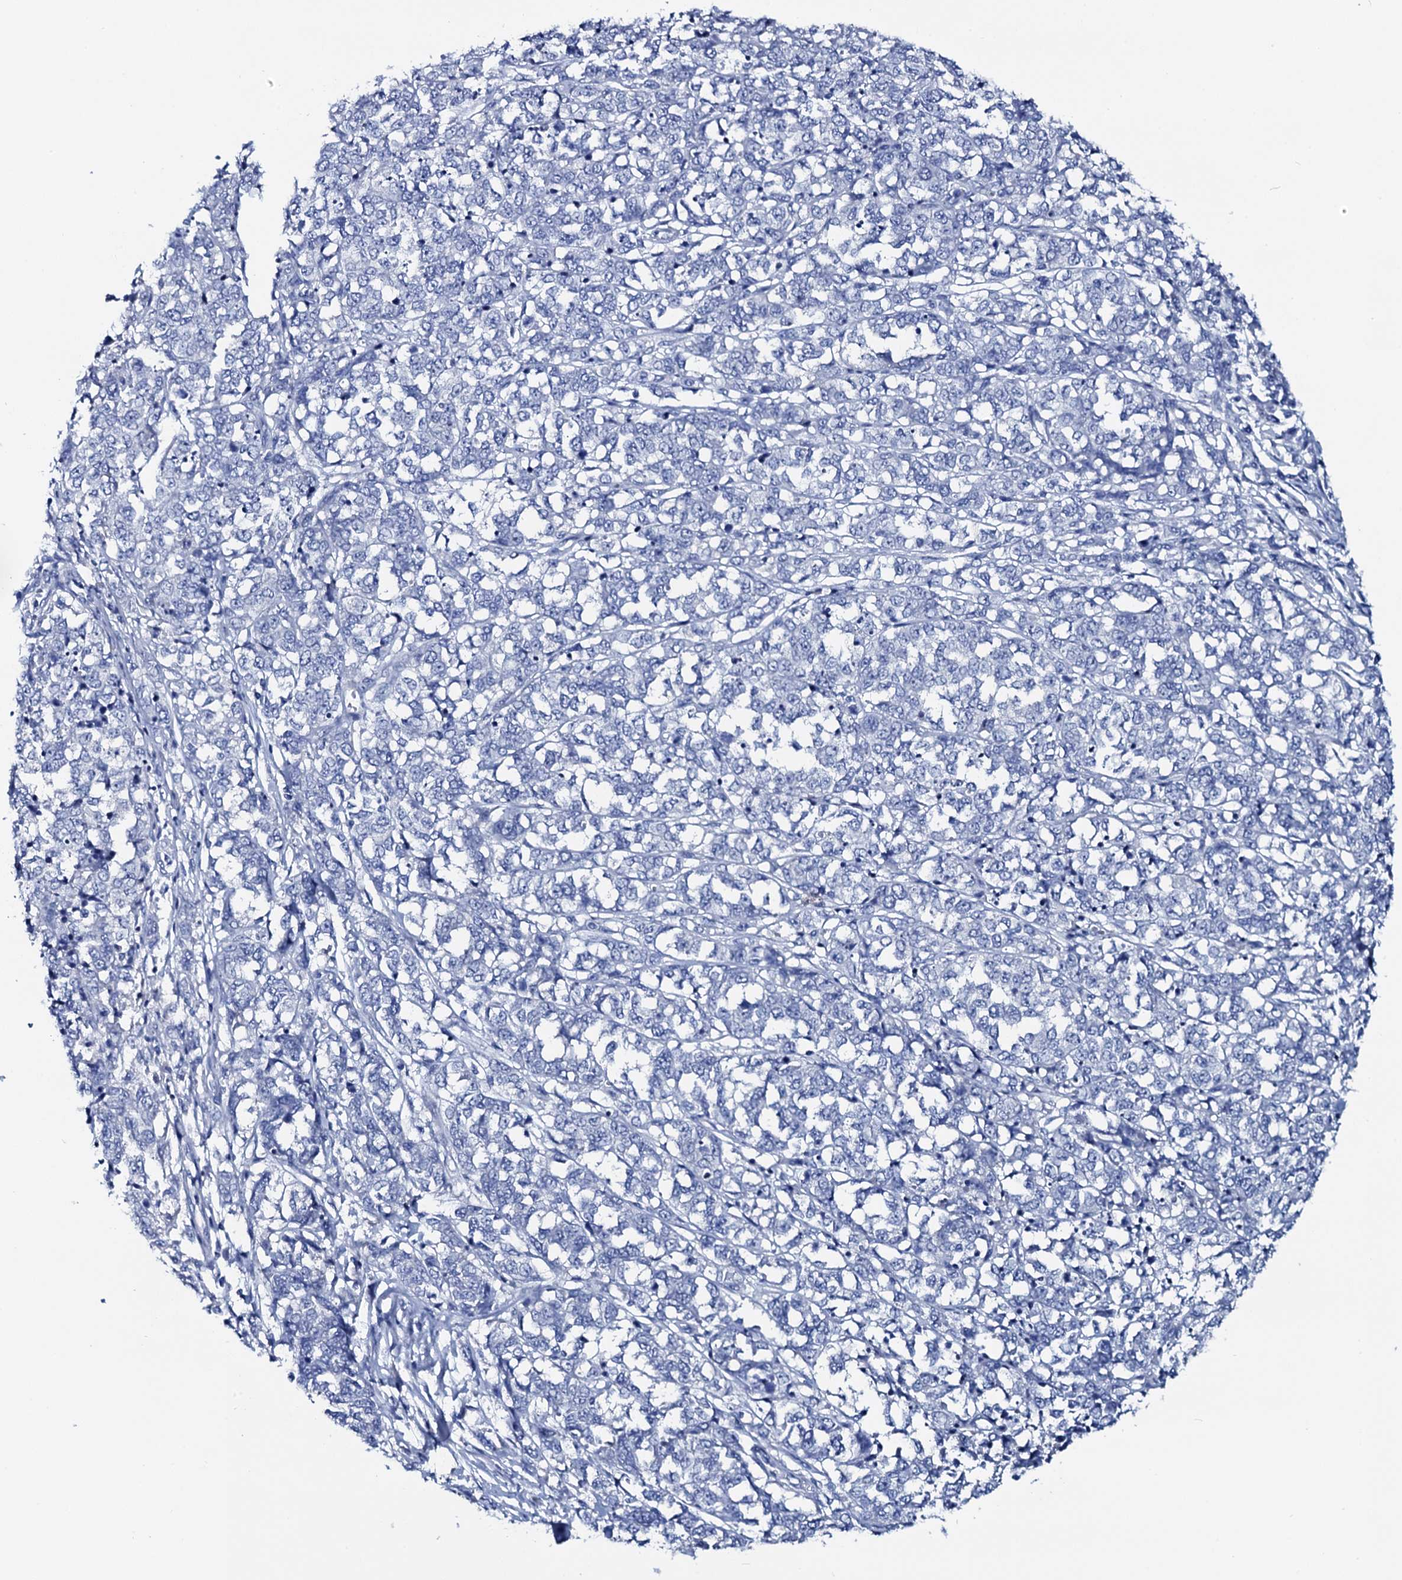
{"staining": {"intensity": "negative", "quantity": "none", "location": "none"}, "tissue": "melanoma", "cell_type": "Tumor cells", "image_type": "cancer", "snomed": [{"axis": "morphology", "description": "Malignant melanoma, NOS"}, {"axis": "topography", "description": "Skin"}], "caption": "Photomicrograph shows no significant protein positivity in tumor cells of melanoma. (Brightfield microscopy of DAB (3,3'-diaminobenzidine) IHC at high magnification).", "gene": "GYS2", "patient": {"sex": "female", "age": 72}}